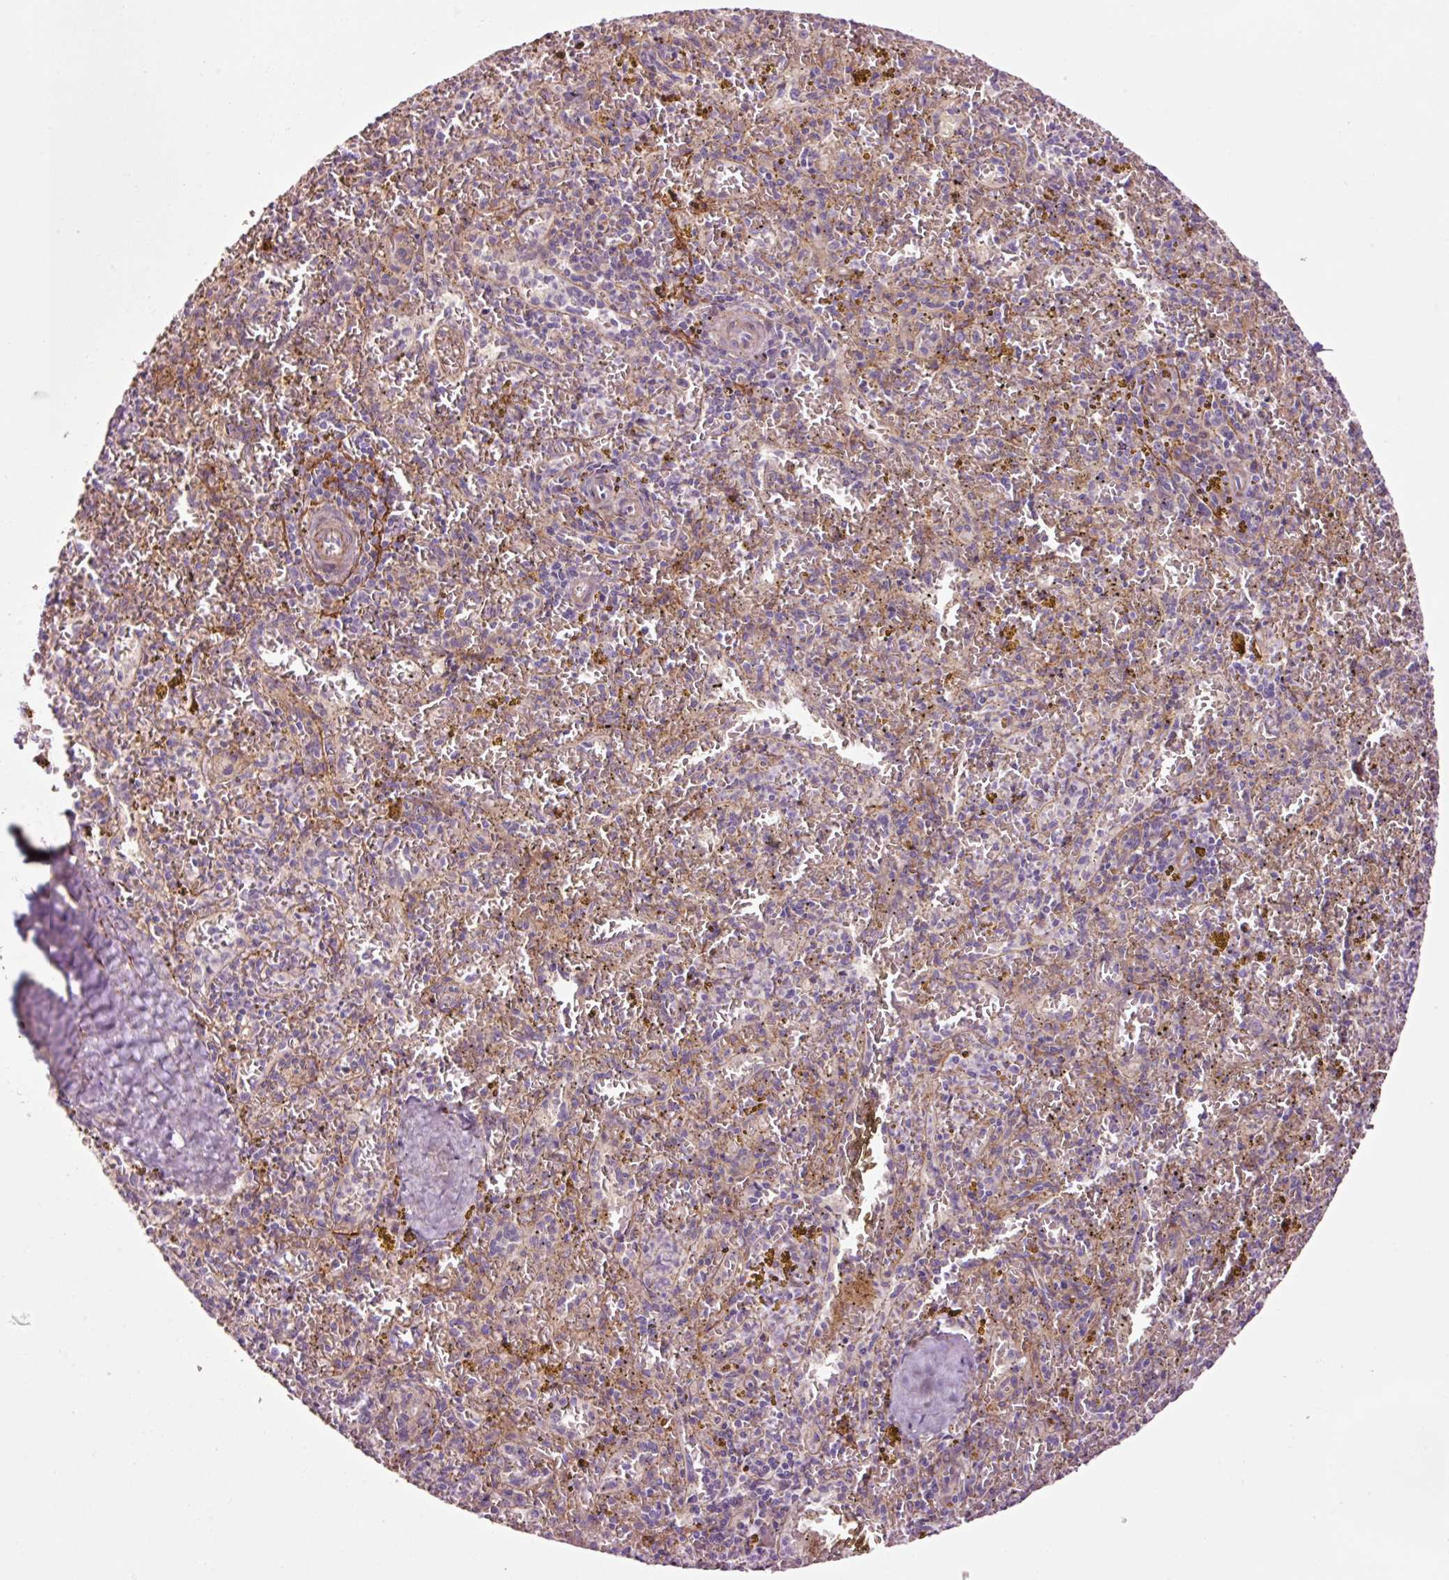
{"staining": {"intensity": "negative", "quantity": "none", "location": "none"}, "tissue": "spleen", "cell_type": "Cells in red pulp", "image_type": "normal", "snomed": [{"axis": "morphology", "description": "Normal tissue, NOS"}, {"axis": "topography", "description": "Spleen"}], "caption": "The photomicrograph displays no staining of cells in red pulp in normal spleen. The staining is performed using DAB brown chromogen with nuclei counter-stained in using hematoxylin.", "gene": "ANKRD20A1", "patient": {"sex": "male", "age": 57}}